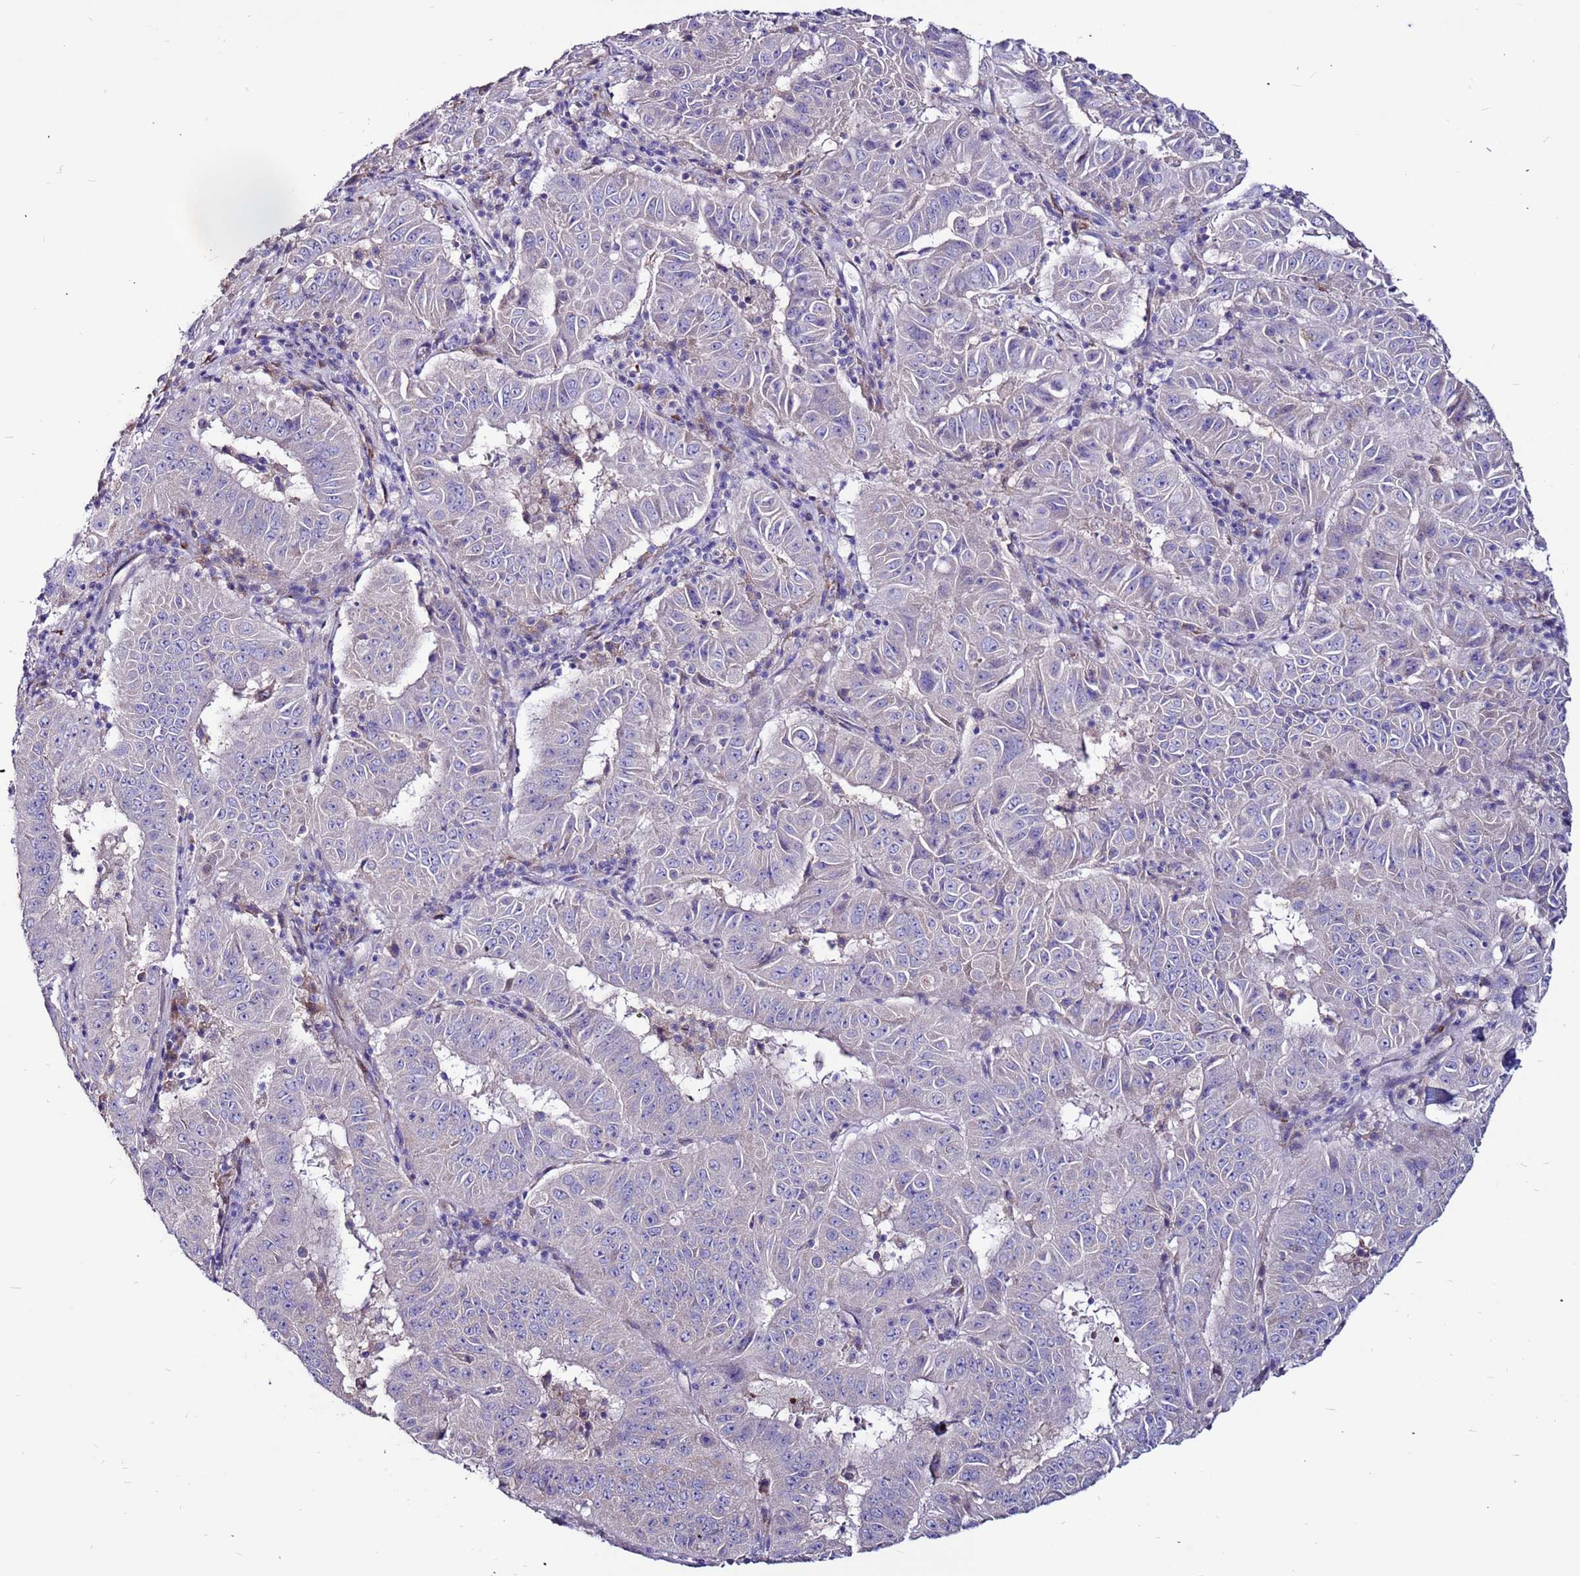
{"staining": {"intensity": "weak", "quantity": "<25%", "location": "cytoplasmic/membranous"}, "tissue": "pancreatic cancer", "cell_type": "Tumor cells", "image_type": "cancer", "snomed": [{"axis": "morphology", "description": "Adenocarcinoma, NOS"}, {"axis": "topography", "description": "Pancreas"}], "caption": "The image shows no staining of tumor cells in adenocarcinoma (pancreatic).", "gene": "SLC44A3", "patient": {"sex": "male", "age": 63}}